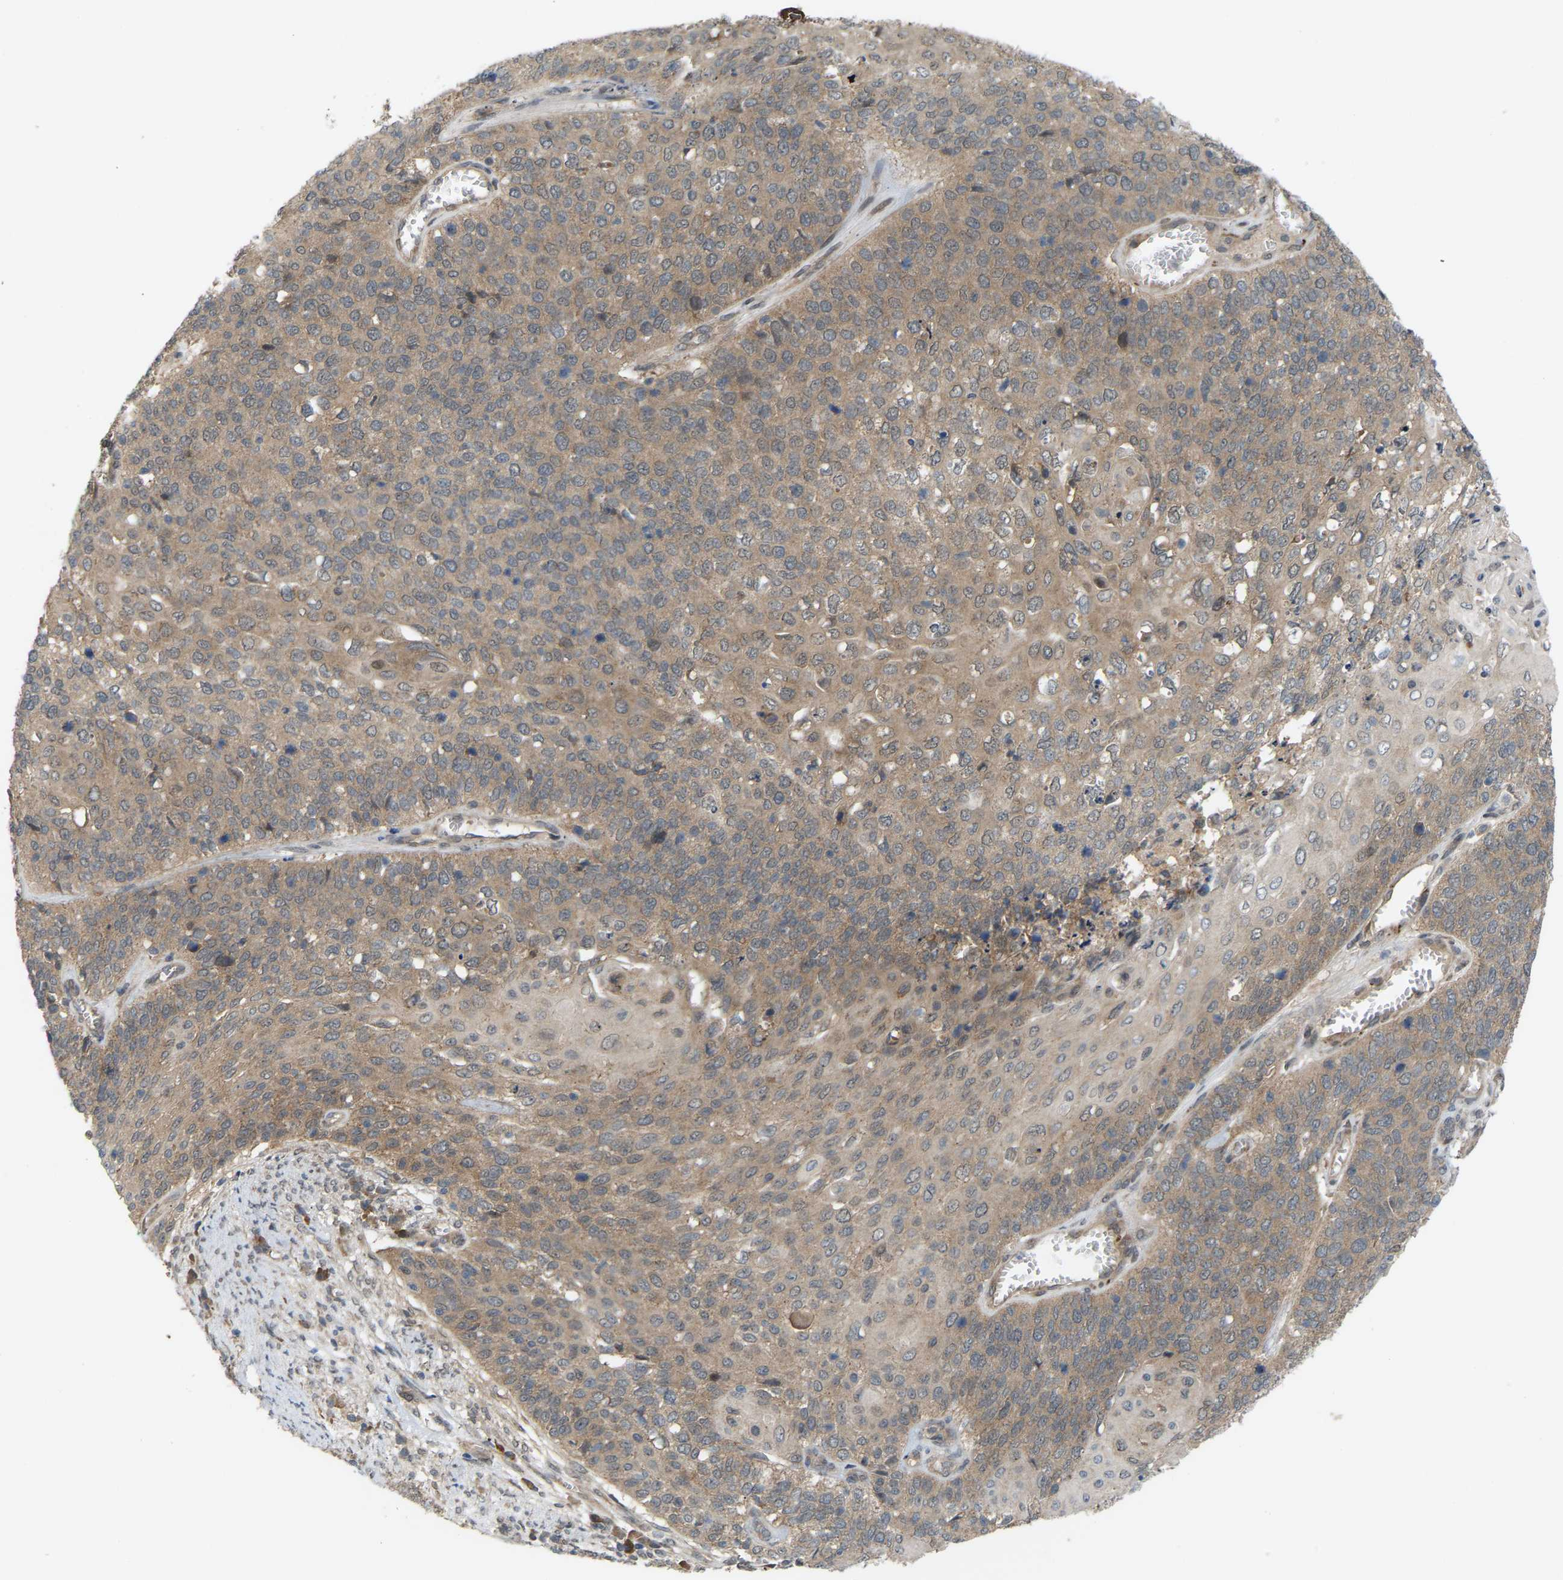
{"staining": {"intensity": "moderate", "quantity": "25%-75%", "location": "cytoplasmic/membranous"}, "tissue": "cervical cancer", "cell_type": "Tumor cells", "image_type": "cancer", "snomed": [{"axis": "morphology", "description": "Squamous cell carcinoma, NOS"}, {"axis": "topography", "description": "Cervix"}], "caption": "Tumor cells display moderate cytoplasmic/membranous expression in approximately 25%-75% of cells in cervical squamous cell carcinoma. The protein is shown in brown color, while the nuclei are stained blue.", "gene": "CROT", "patient": {"sex": "female", "age": 39}}